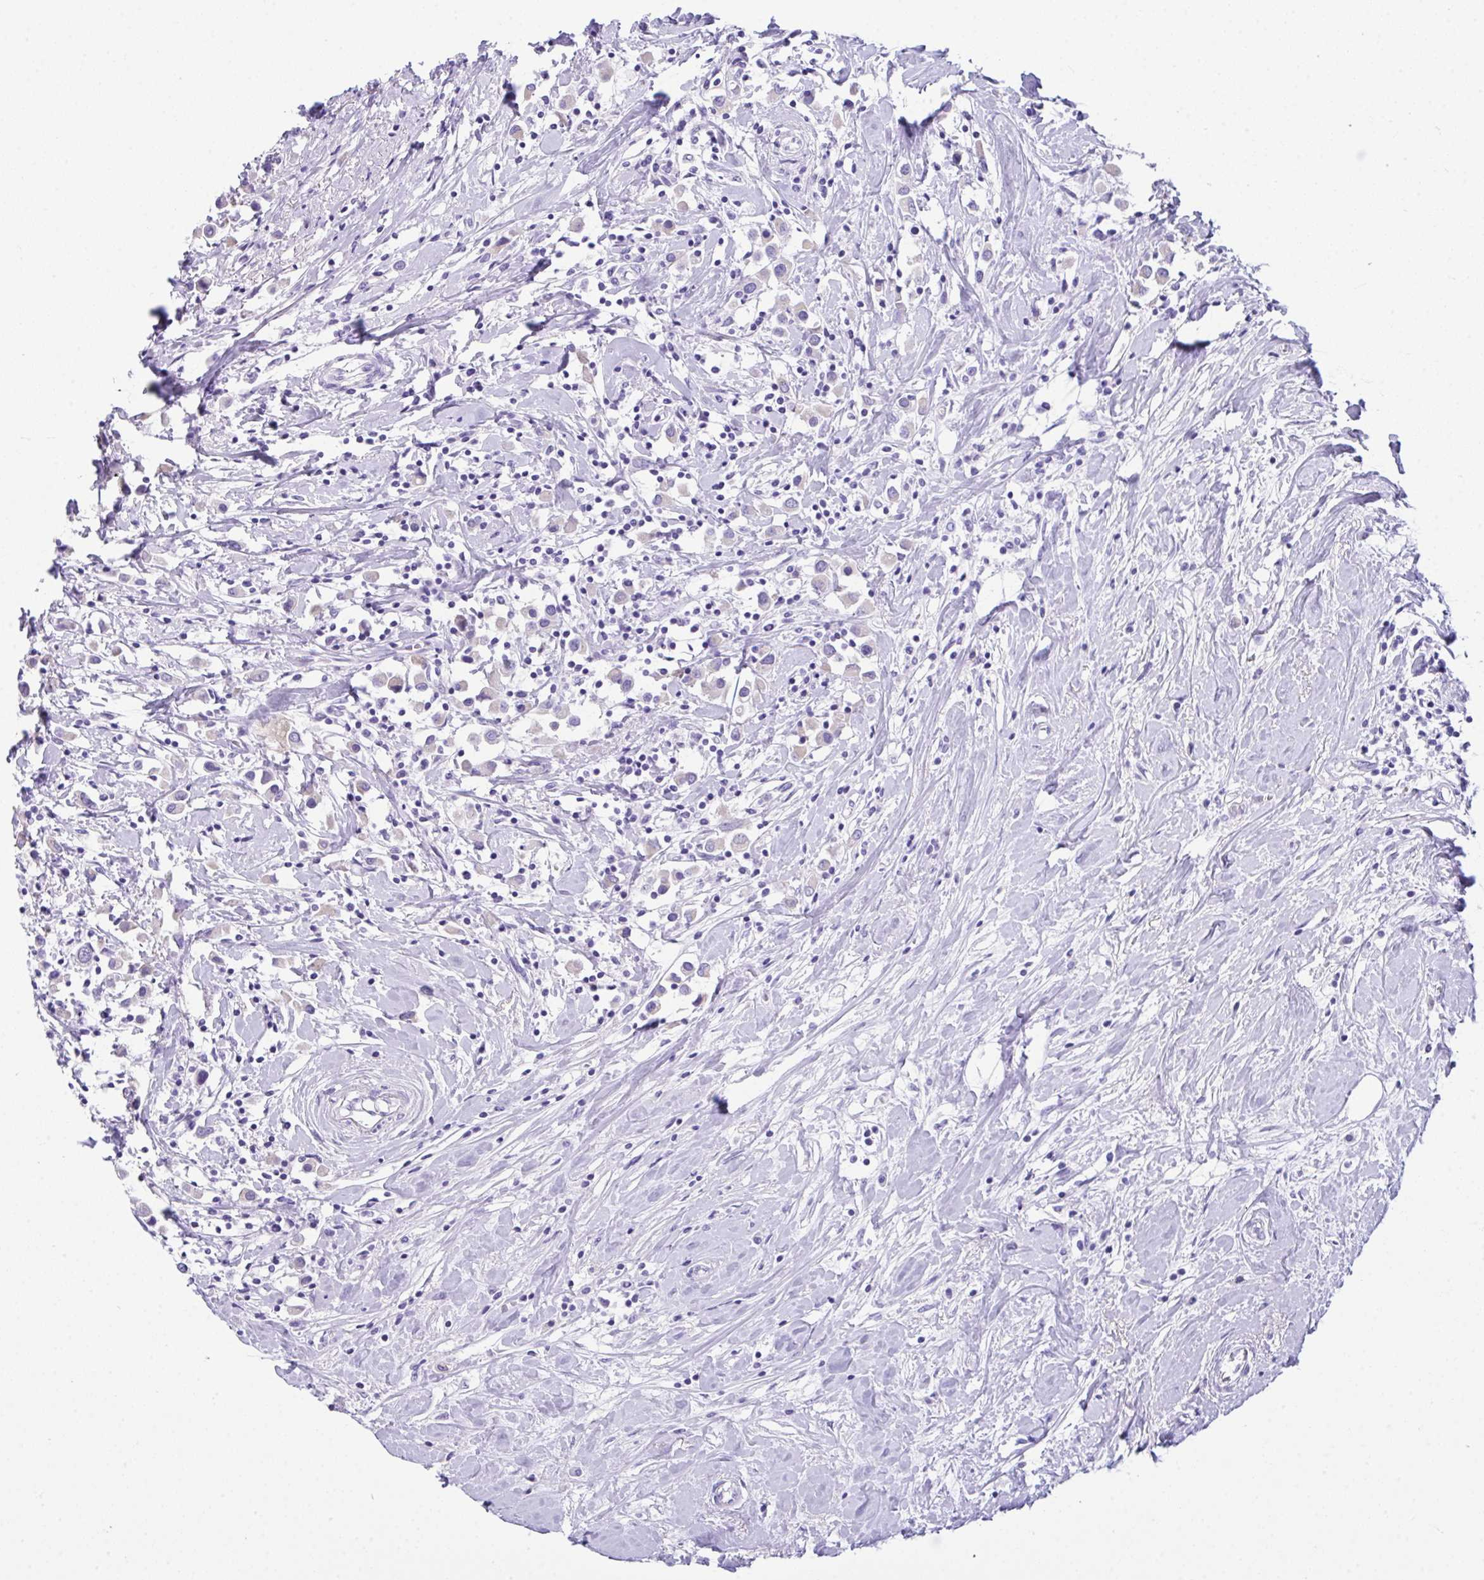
{"staining": {"intensity": "negative", "quantity": "none", "location": "none"}, "tissue": "breast cancer", "cell_type": "Tumor cells", "image_type": "cancer", "snomed": [{"axis": "morphology", "description": "Duct carcinoma"}, {"axis": "topography", "description": "Breast"}], "caption": "This is an immunohistochemistry image of breast cancer. There is no expression in tumor cells.", "gene": "LGALS4", "patient": {"sex": "female", "age": 61}}